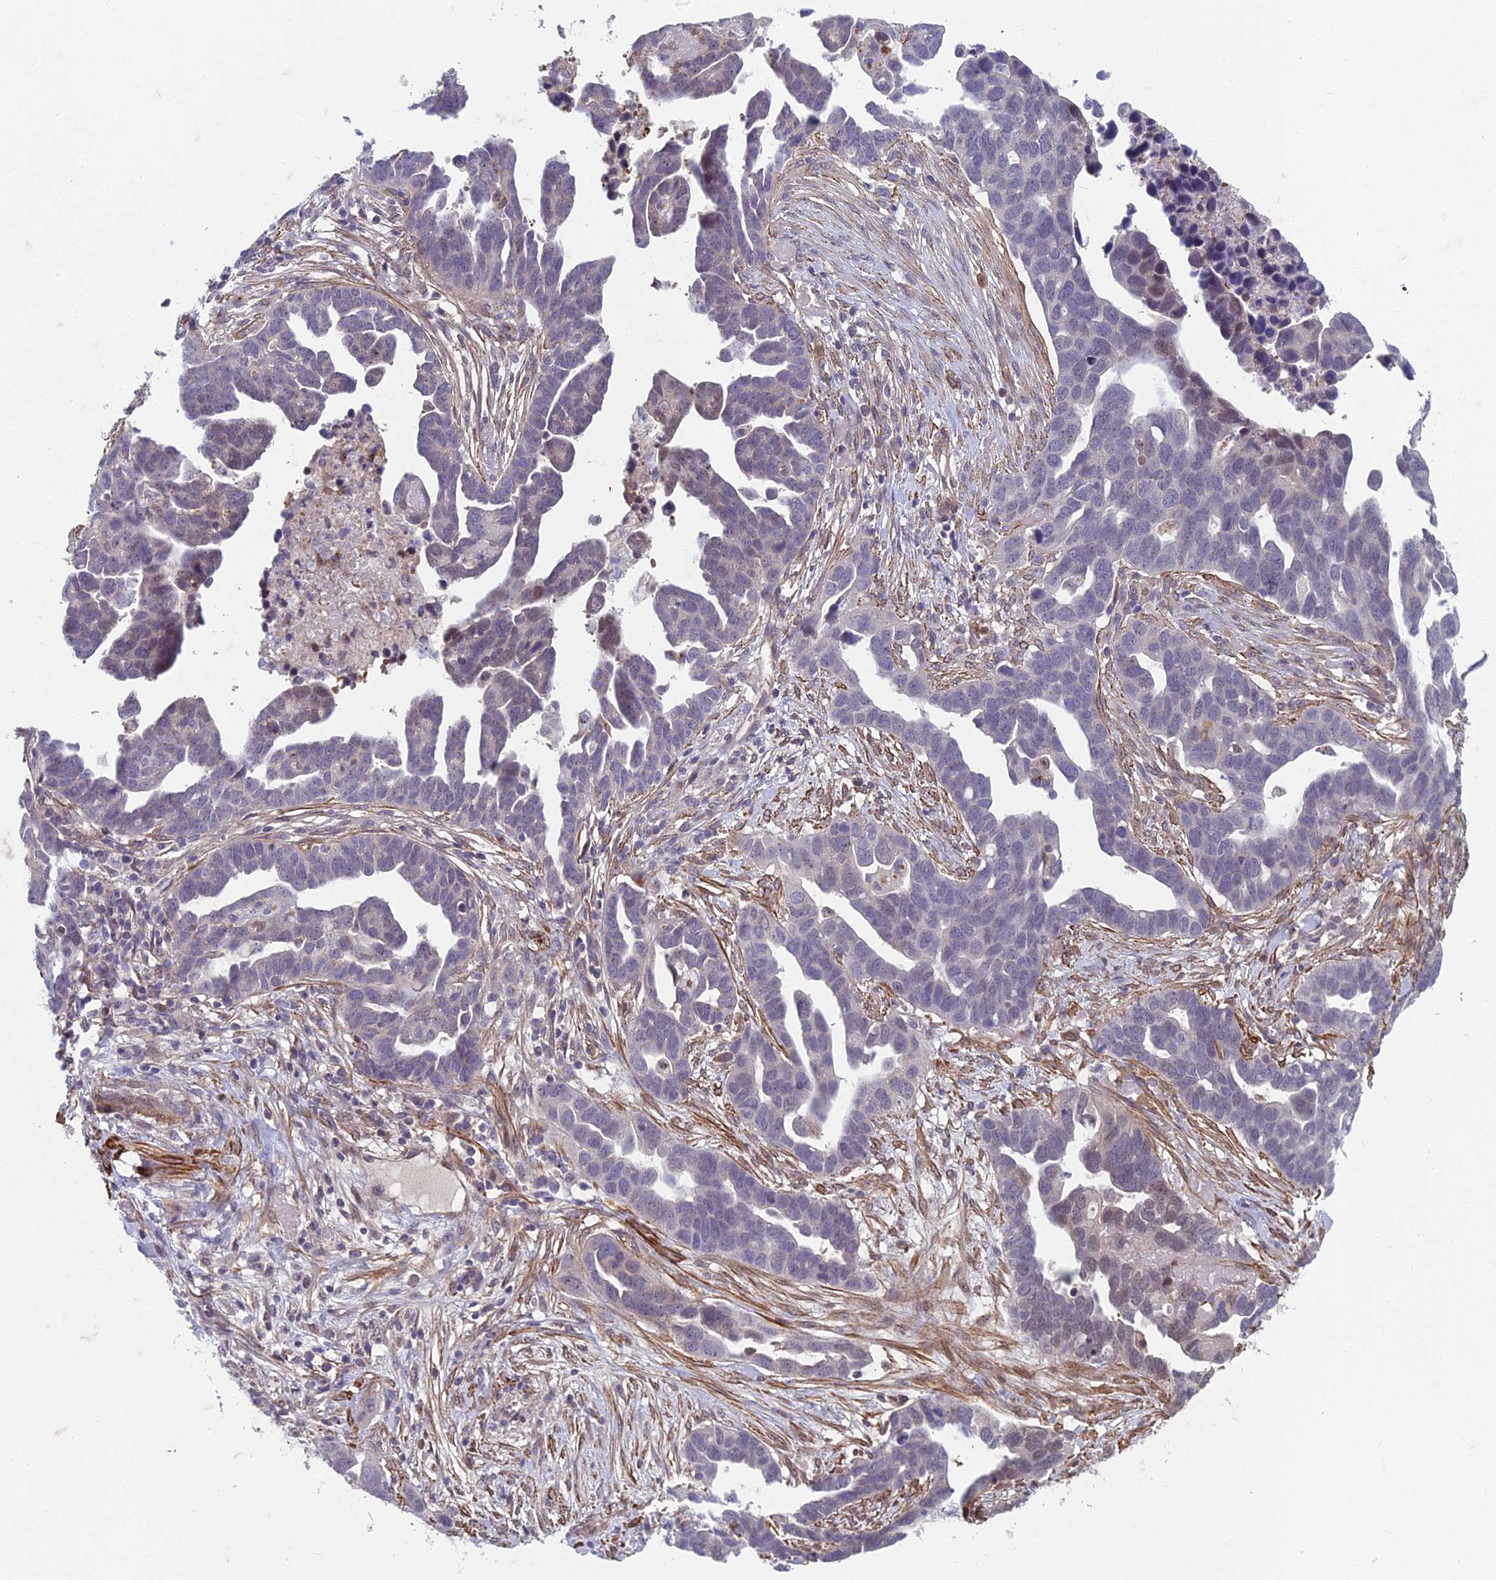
{"staining": {"intensity": "weak", "quantity": "<25%", "location": "nuclear"}, "tissue": "ovarian cancer", "cell_type": "Tumor cells", "image_type": "cancer", "snomed": [{"axis": "morphology", "description": "Cystadenocarcinoma, serous, NOS"}, {"axis": "topography", "description": "Ovary"}], "caption": "Ovarian cancer stained for a protein using immunohistochemistry (IHC) displays no expression tumor cells.", "gene": "ZNF626", "patient": {"sex": "female", "age": 54}}